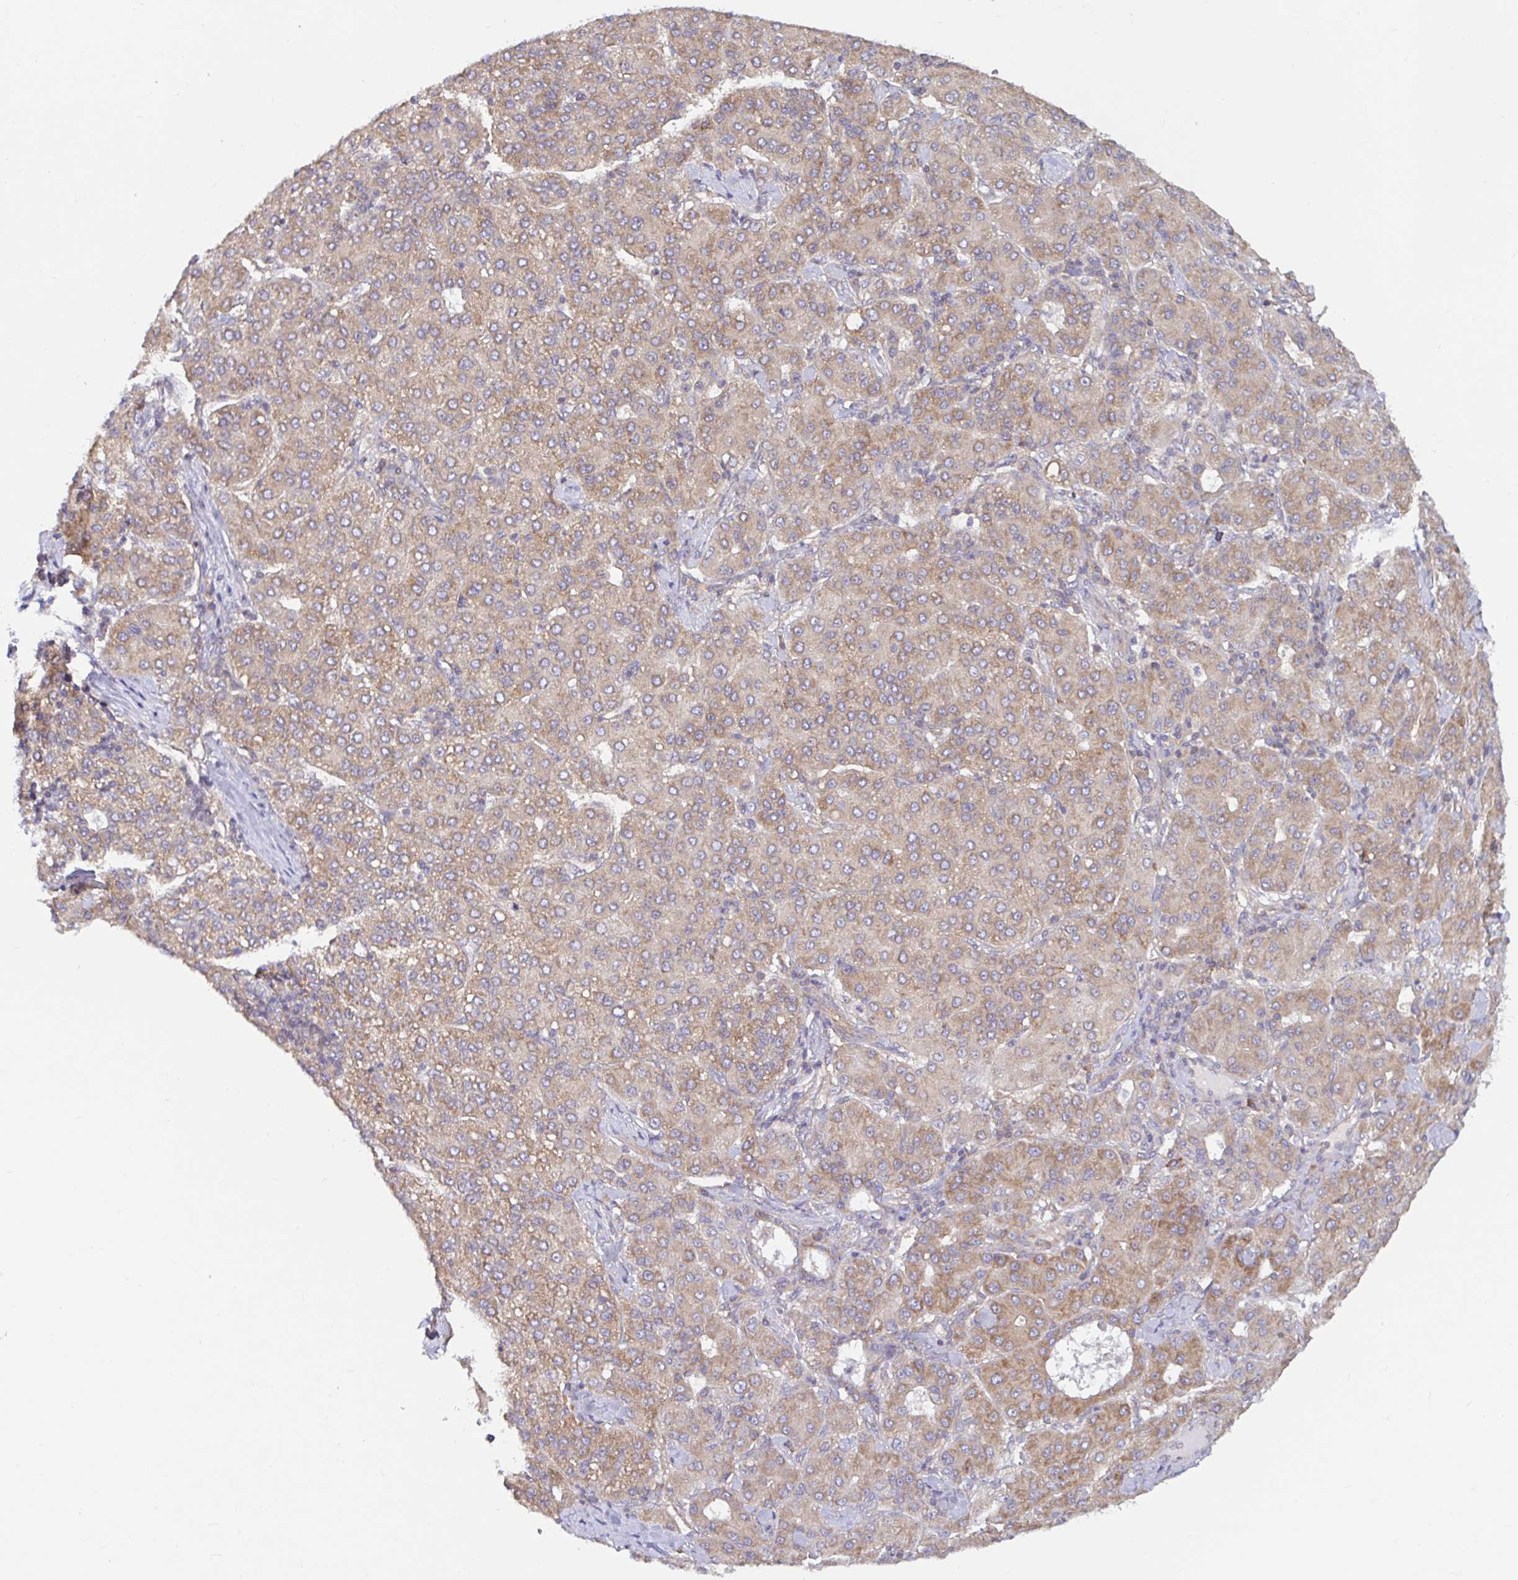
{"staining": {"intensity": "weak", "quantity": ">75%", "location": "cytoplasmic/membranous"}, "tissue": "liver cancer", "cell_type": "Tumor cells", "image_type": "cancer", "snomed": [{"axis": "morphology", "description": "Carcinoma, Hepatocellular, NOS"}, {"axis": "topography", "description": "Liver"}], "caption": "A brown stain labels weak cytoplasmic/membranous positivity of a protein in human hepatocellular carcinoma (liver) tumor cells.", "gene": "LARP1", "patient": {"sex": "male", "age": 65}}